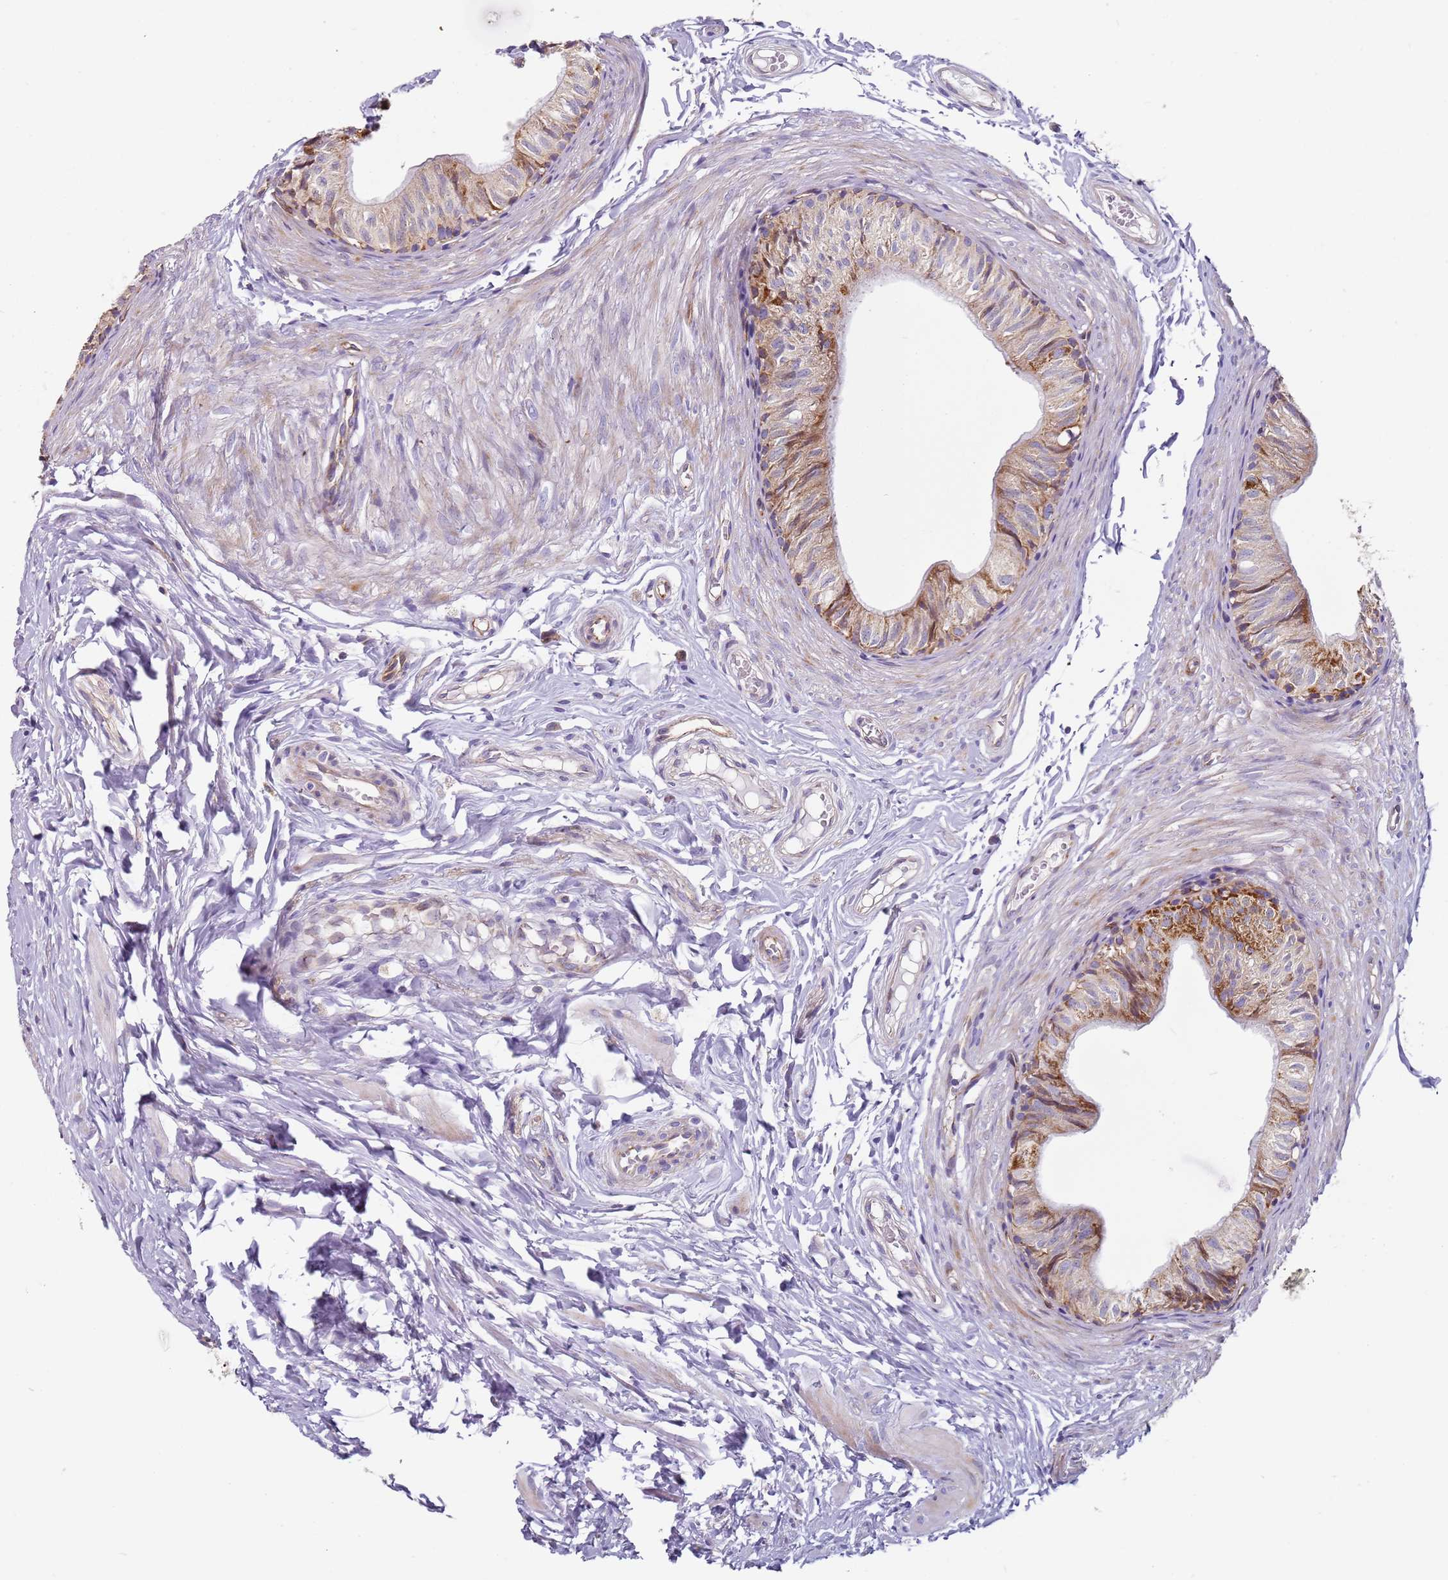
{"staining": {"intensity": "moderate", "quantity": "<25%", "location": "cytoplasmic/membranous"}, "tissue": "epididymis", "cell_type": "Glandular cells", "image_type": "normal", "snomed": [{"axis": "morphology", "description": "Normal tissue, NOS"}, {"axis": "topography", "description": "Epididymis"}], "caption": "Epididymis stained with IHC demonstrates moderate cytoplasmic/membranous expression in about <25% of glandular cells. The staining was performed using DAB (3,3'-diaminobenzidine) to visualize the protein expression in brown, while the nuclei were stained in blue with hematoxylin (Magnification: 20x).", "gene": "ALS2", "patient": {"sex": "male", "age": 37}}